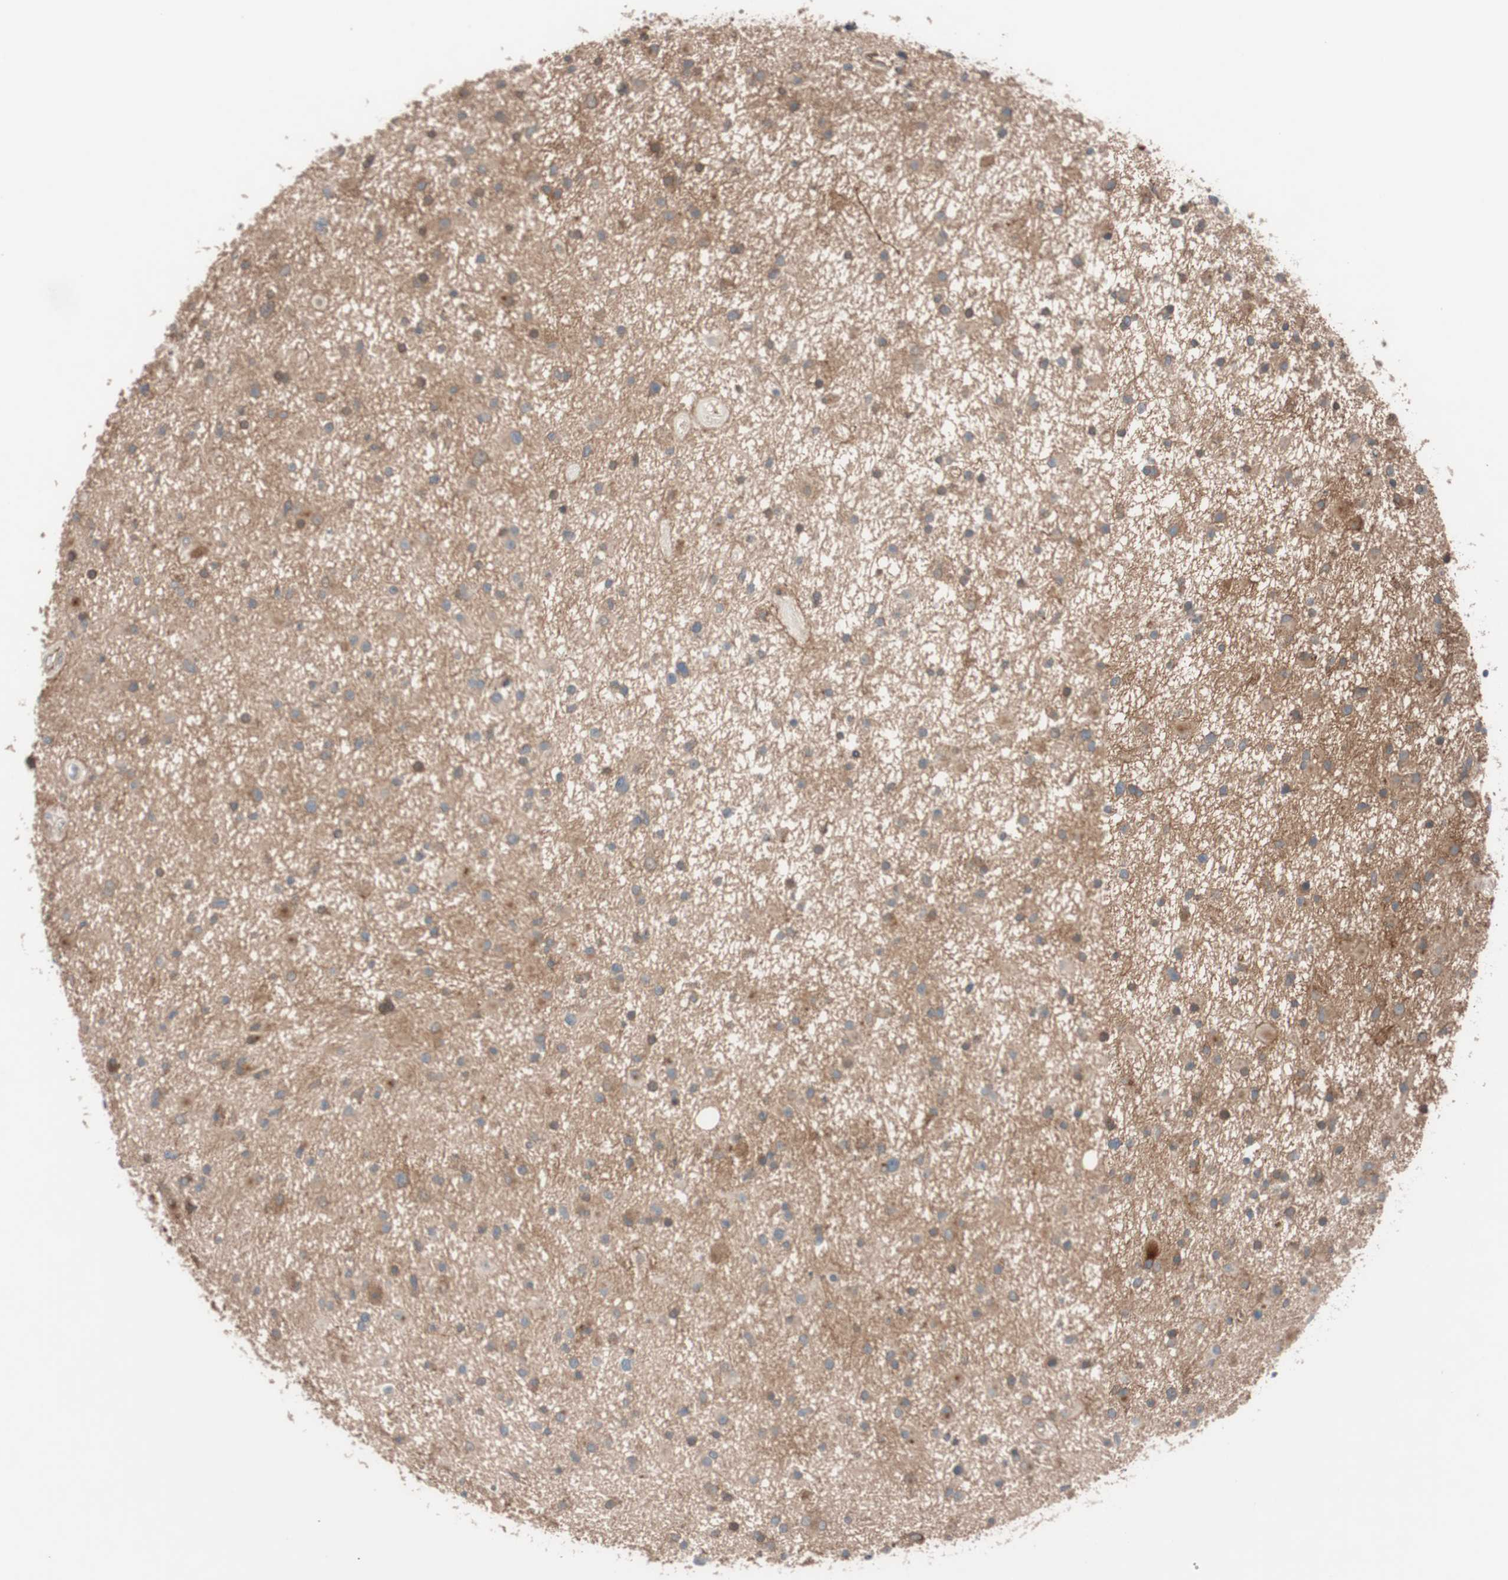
{"staining": {"intensity": "moderate", "quantity": ">75%", "location": "cytoplasmic/membranous"}, "tissue": "glioma", "cell_type": "Tumor cells", "image_type": "cancer", "snomed": [{"axis": "morphology", "description": "Glioma, malignant, High grade"}, {"axis": "topography", "description": "Brain"}], "caption": "Immunohistochemical staining of glioma demonstrates moderate cytoplasmic/membranous protein positivity in about >75% of tumor cells.", "gene": "SDC4", "patient": {"sex": "male", "age": 33}}